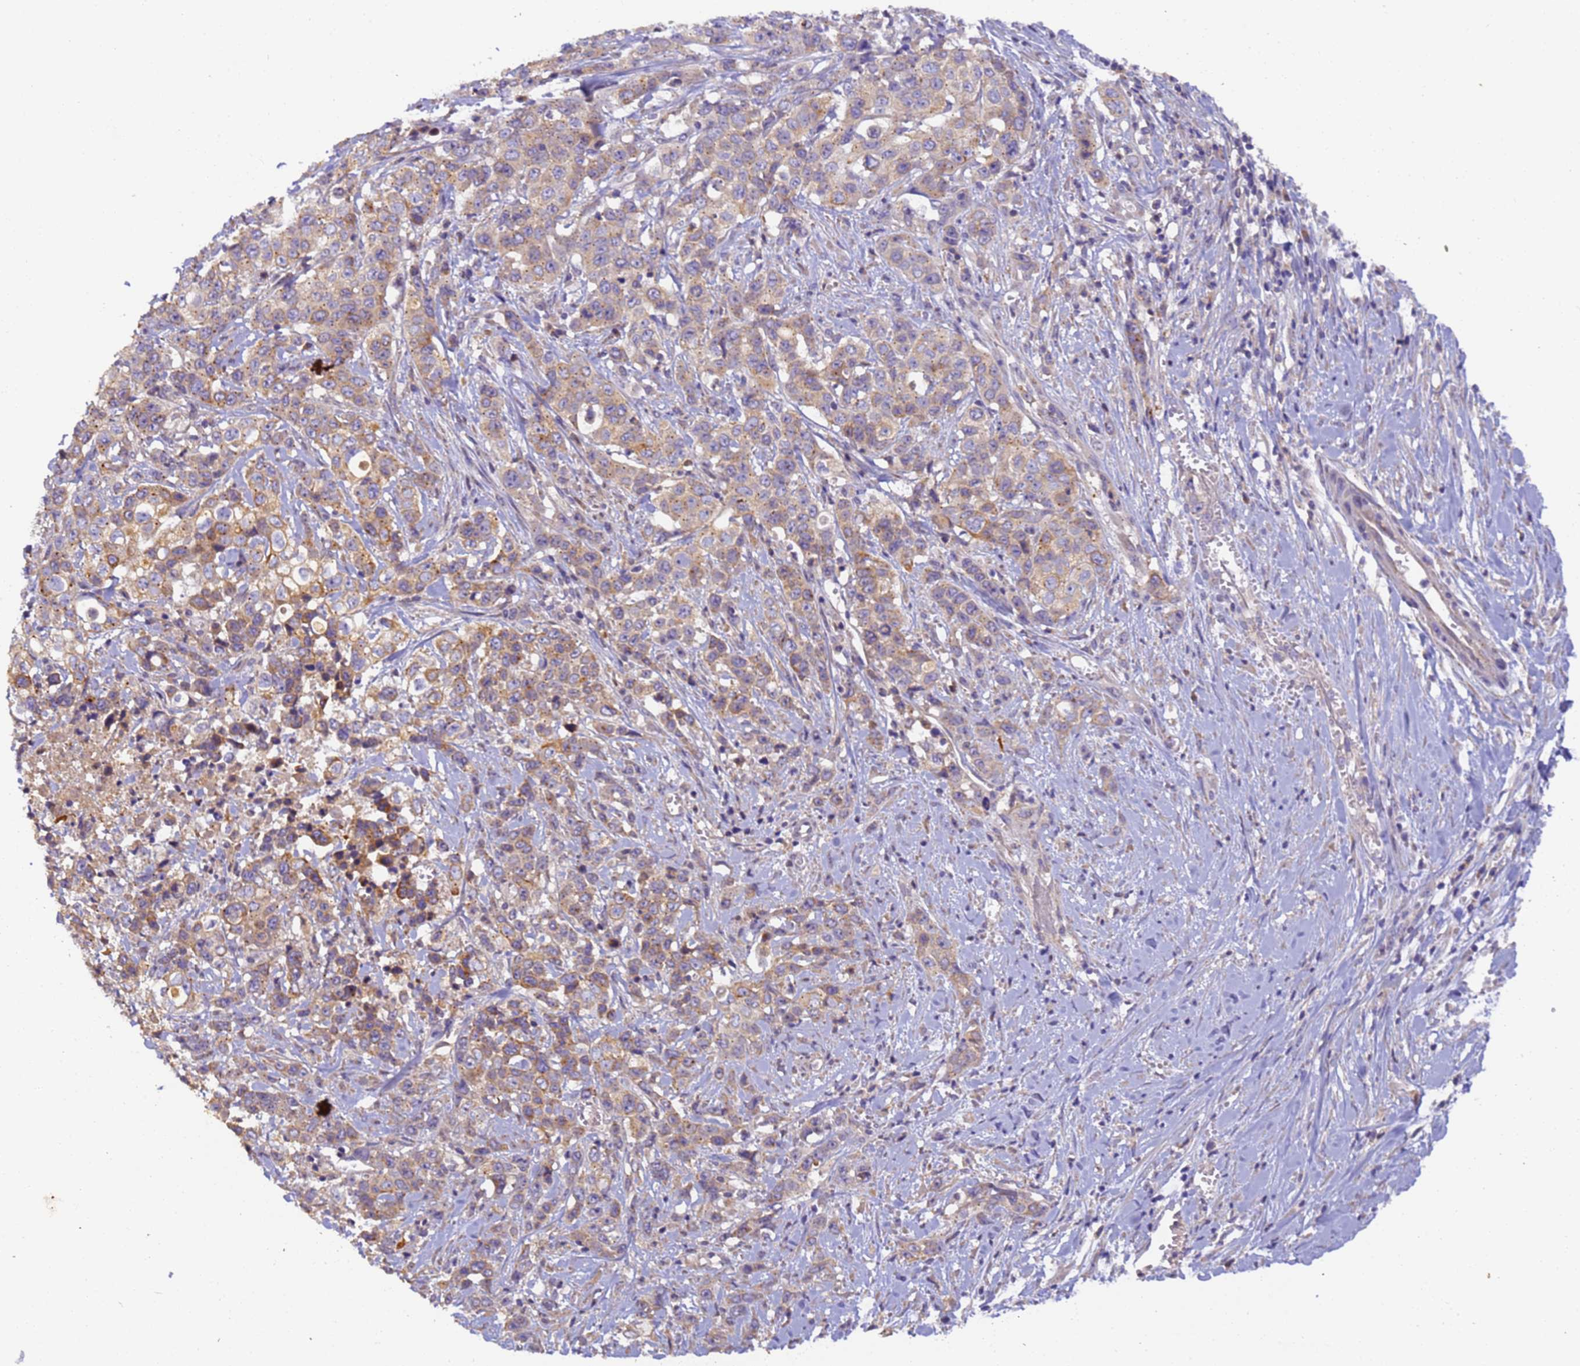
{"staining": {"intensity": "weak", "quantity": ">75%", "location": "cytoplasmic/membranous"}, "tissue": "stomach cancer", "cell_type": "Tumor cells", "image_type": "cancer", "snomed": [{"axis": "morphology", "description": "Adenocarcinoma, NOS"}, {"axis": "topography", "description": "Stomach, upper"}], "caption": "Tumor cells demonstrate weak cytoplasmic/membranous expression in approximately >75% of cells in stomach adenocarcinoma.", "gene": "TIGAR", "patient": {"sex": "male", "age": 62}}